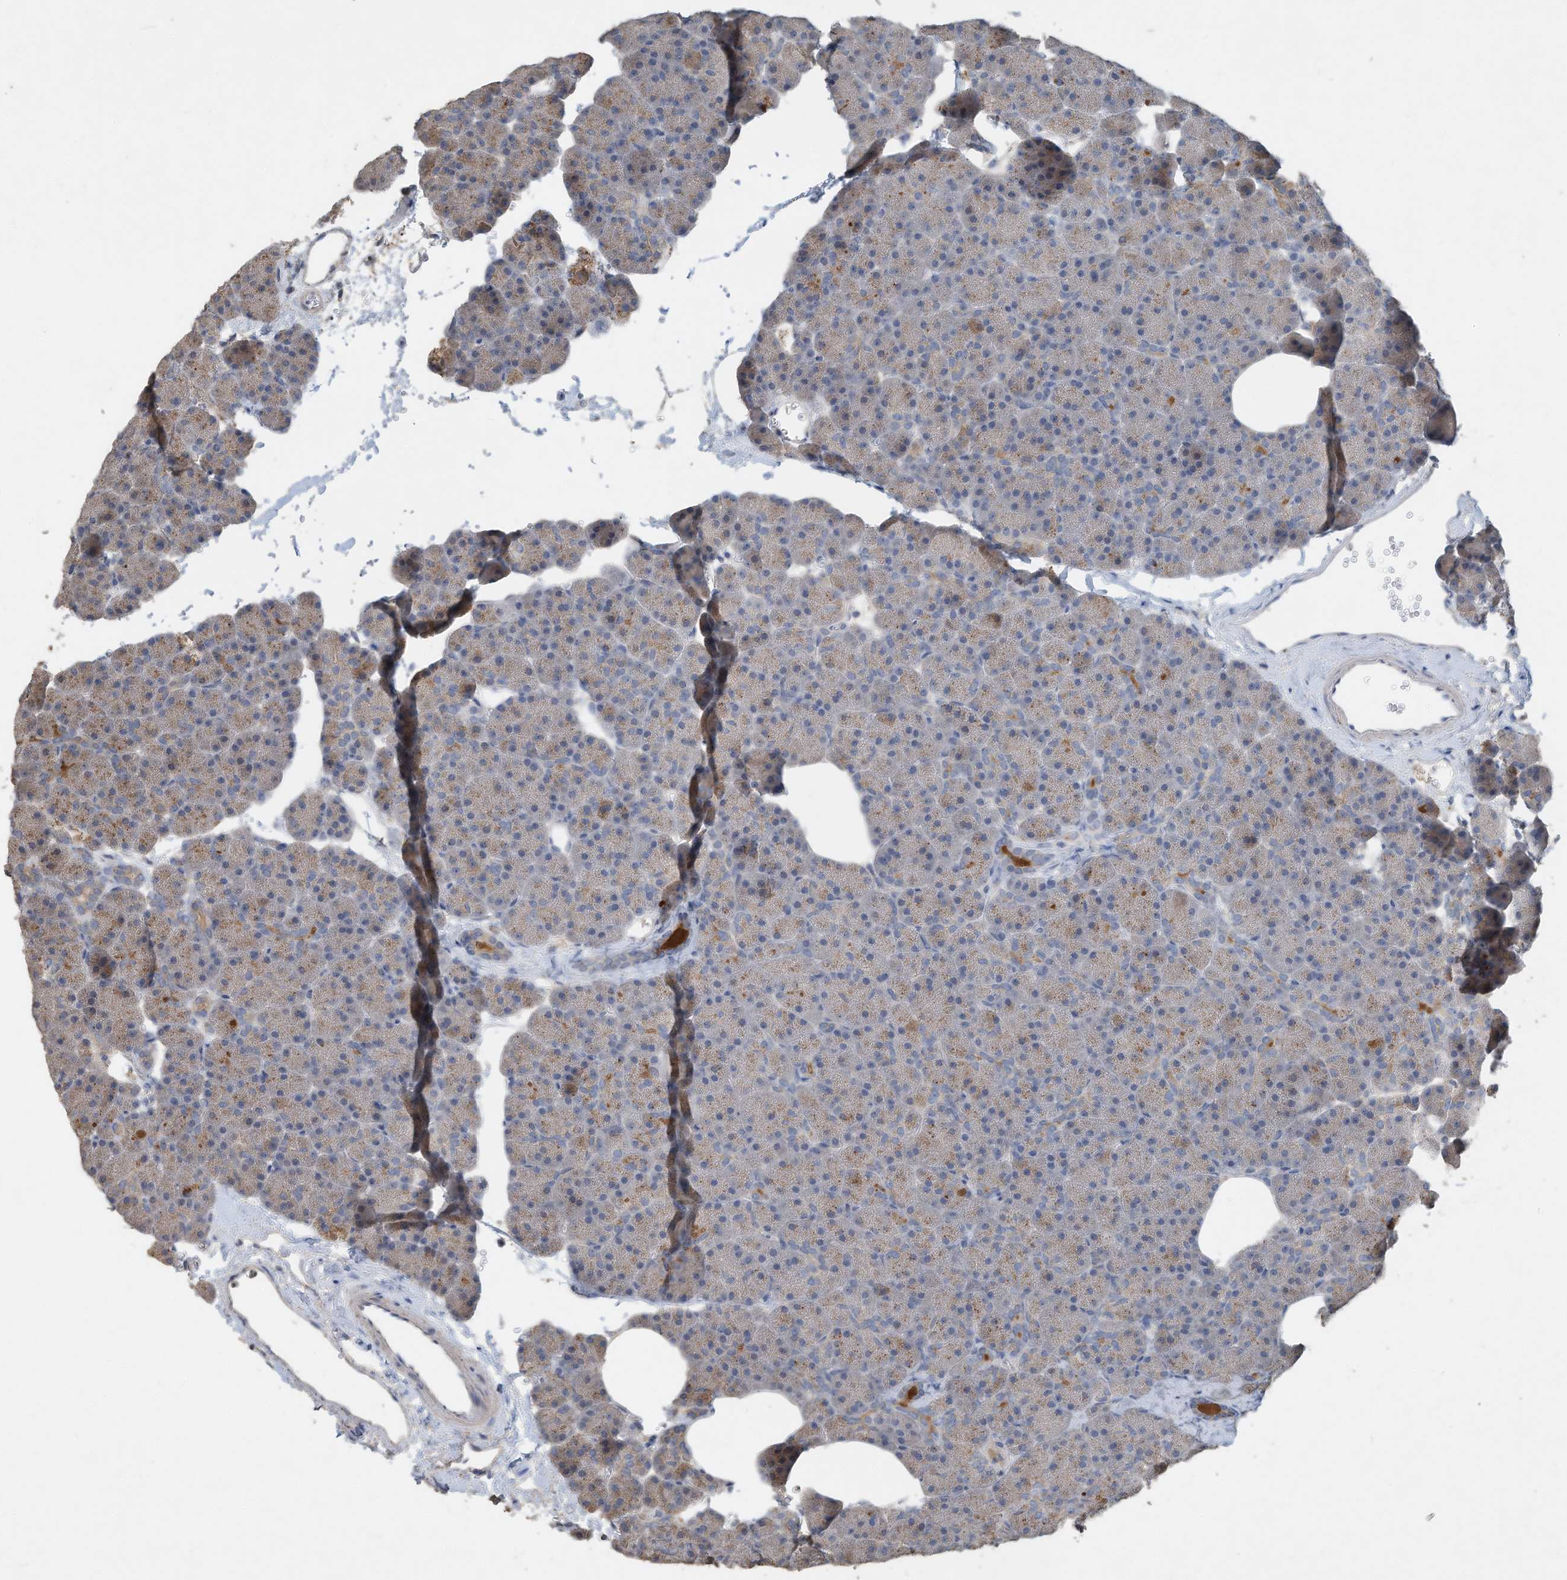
{"staining": {"intensity": "moderate", "quantity": "25%-75%", "location": "cytoplasmic/membranous"}, "tissue": "pancreas", "cell_type": "Exocrine glandular cells", "image_type": "normal", "snomed": [{"axis": "morphology", "description": "Normal tissue, NOS"}, {"axis": "morphology", "description": "Carcinoid, malignant, NOS"}, {"axis": "topography", "description": "Pancreas"}], "caption": "Protein staining reveals moderate cytoplasmic/membranous staining in approximately 25%-75% of exocrine glandular cells in unremarkable pancreas. (DAB IHC with brightfield microscopy, high magnification).", "gene": "CAPN13", "patient": {"sex": "female", "age": 35}}